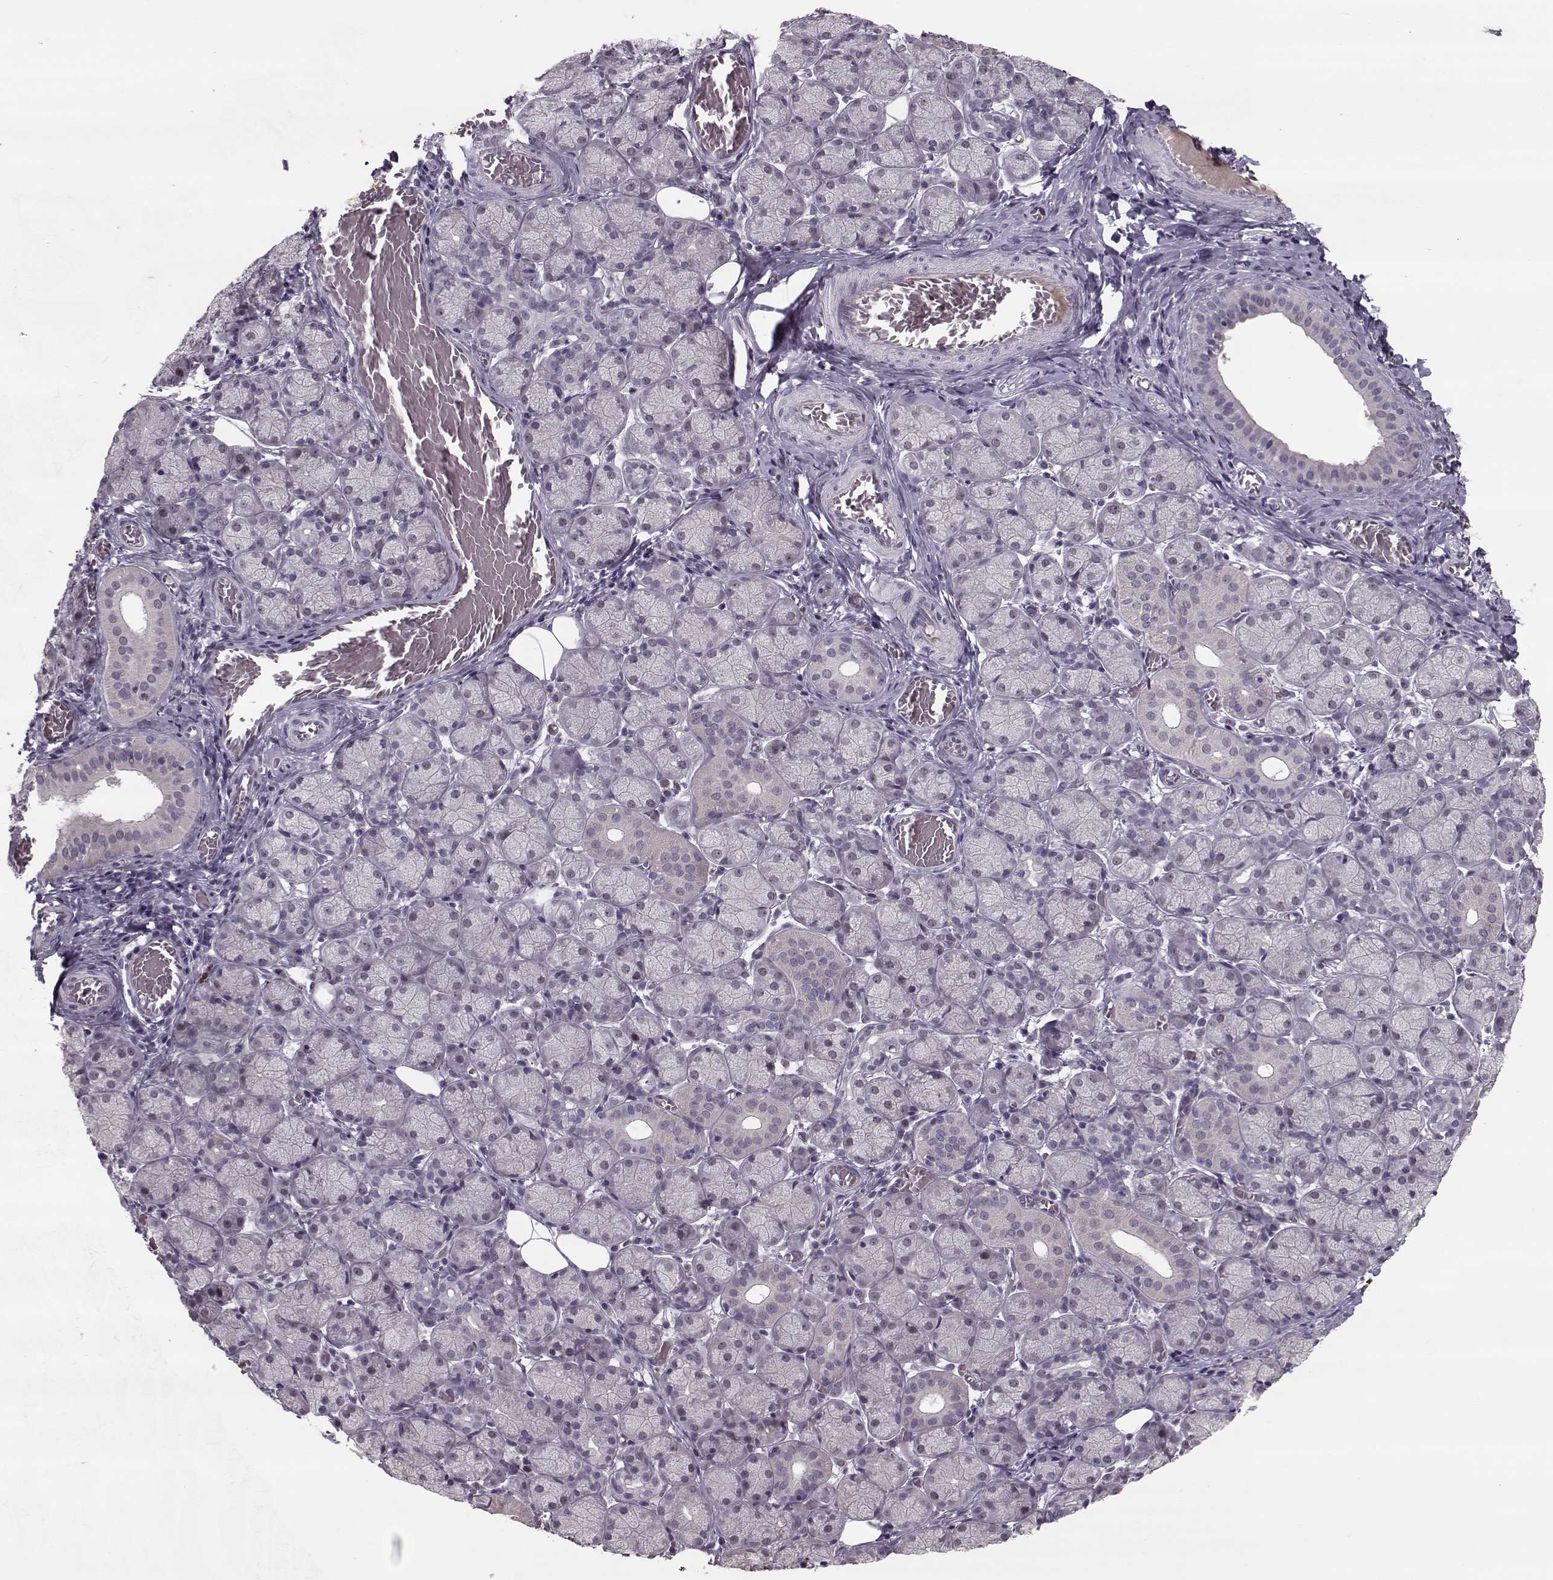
{"staining": {"intensity": "negative", "quantity": "none", "location": "none"}, "tissue": "salivary gland", "cell_type": "Glandular cells", "image_type": "normal", "snomed": [{"axis": "morphology", "description": "Normal tissue, NOS"}, {"axis": "topography", "description": "Salivary gland"}, {"axis": "topography", "description": "Peripheral nerve tissue"}], "caption": "Immunohistochemistry micrograph of benign salivary gland stained for a protein (brown), which shows no positivity in glandular cells. Nuclei are stained in blue.", "gene": "DNAI3", "patient": {"sex": "female", "age": 24}}